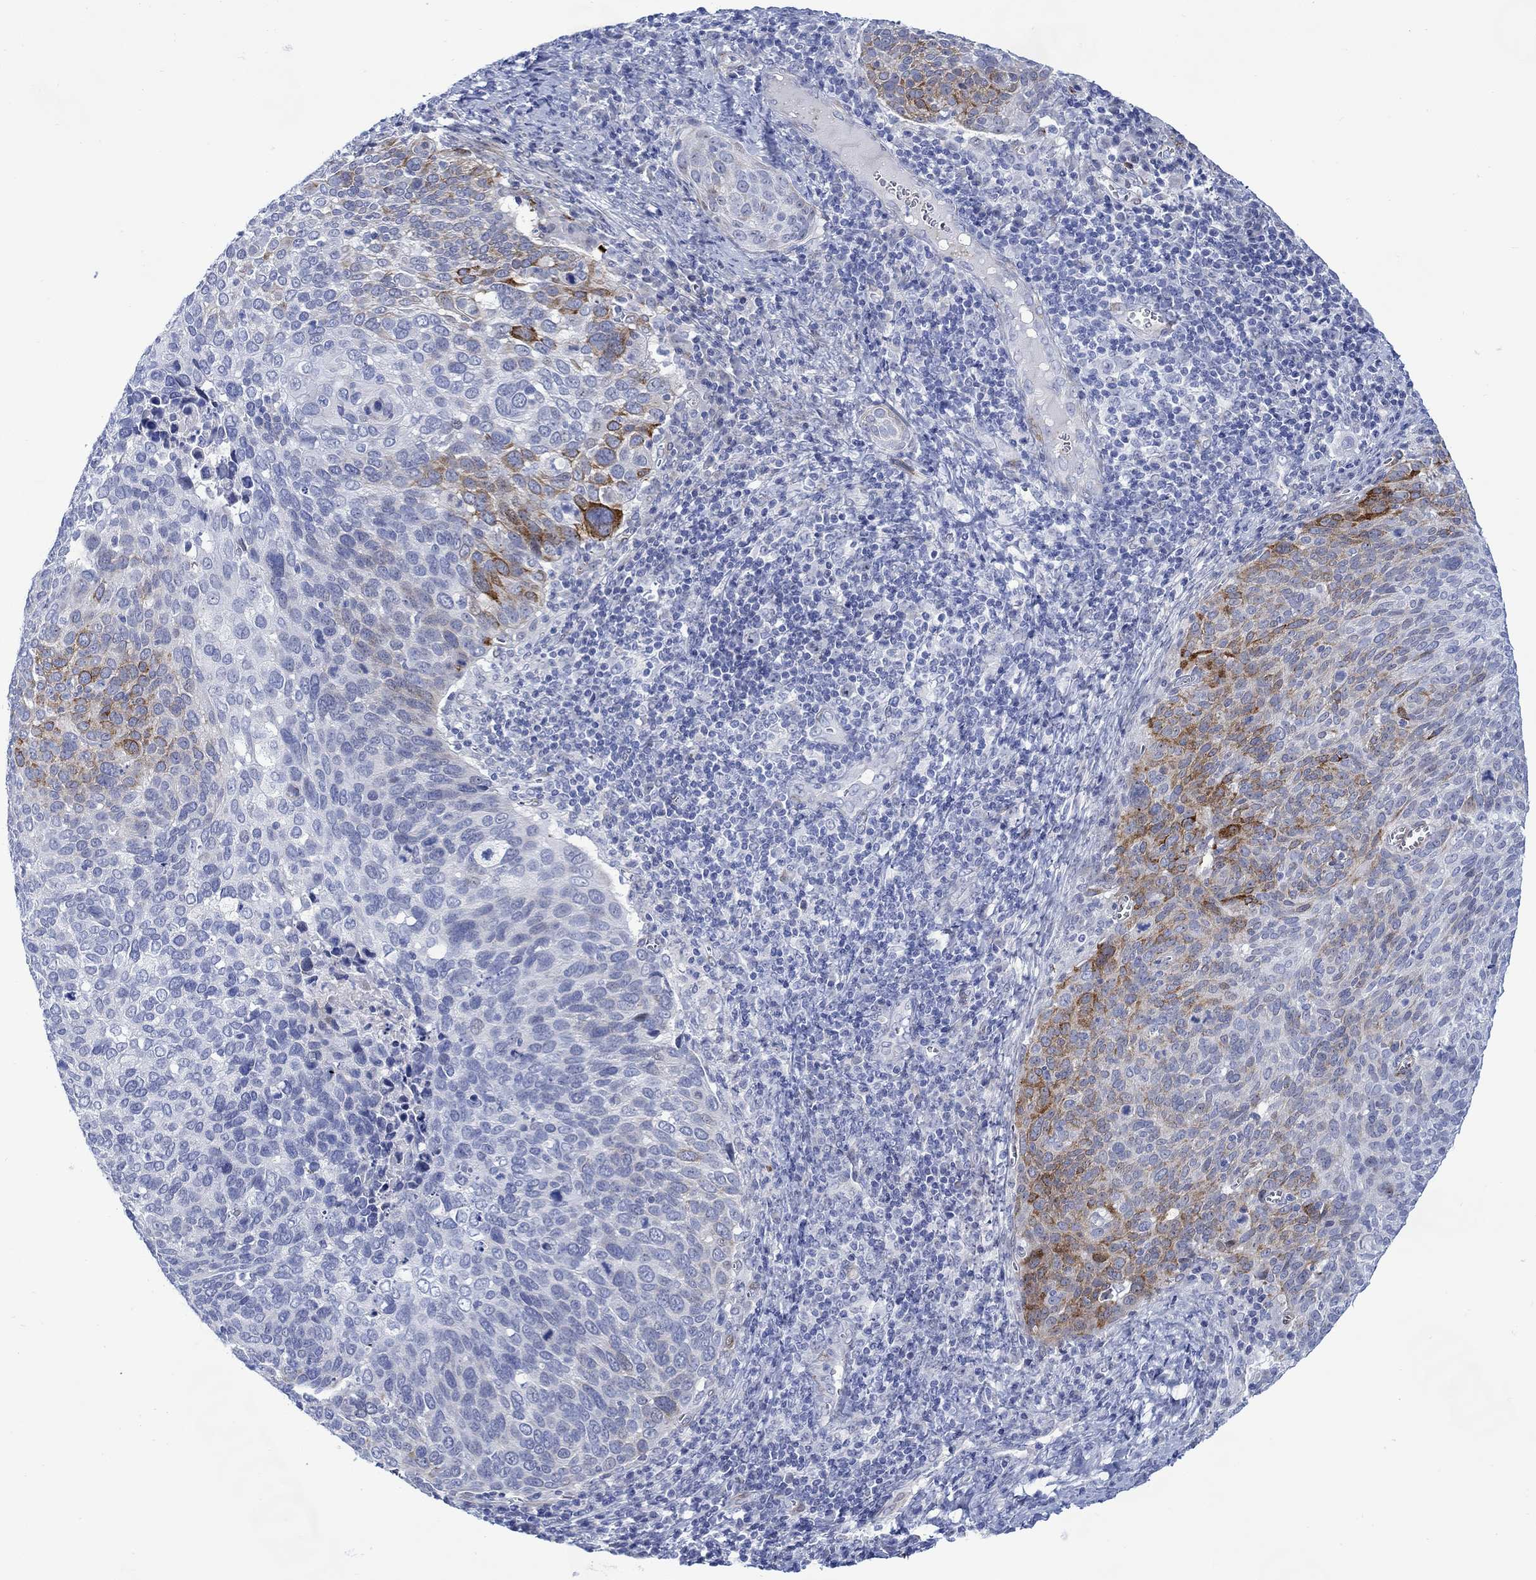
{"staining": {"intensity": "moderate", "quantity": "<25%", "location": "cytoplasmic/membranous"}, "tissue": "cervical cancer", "cell_type": "Tumor cells", "image_type": "cancer", "snomed": [{"axis": "morphology", "description": "Squamous cell carcinoma, NOS"}, {"axis": "topography", "description": "Cervix"}], "caption": "Cervical squamous cell carcinoma stained for a protein reveals moderate cytoplasmic/membranous positivity in tumor cells.", "gene": "KSR2", "patient": {"sex": "female", "age": 39}}